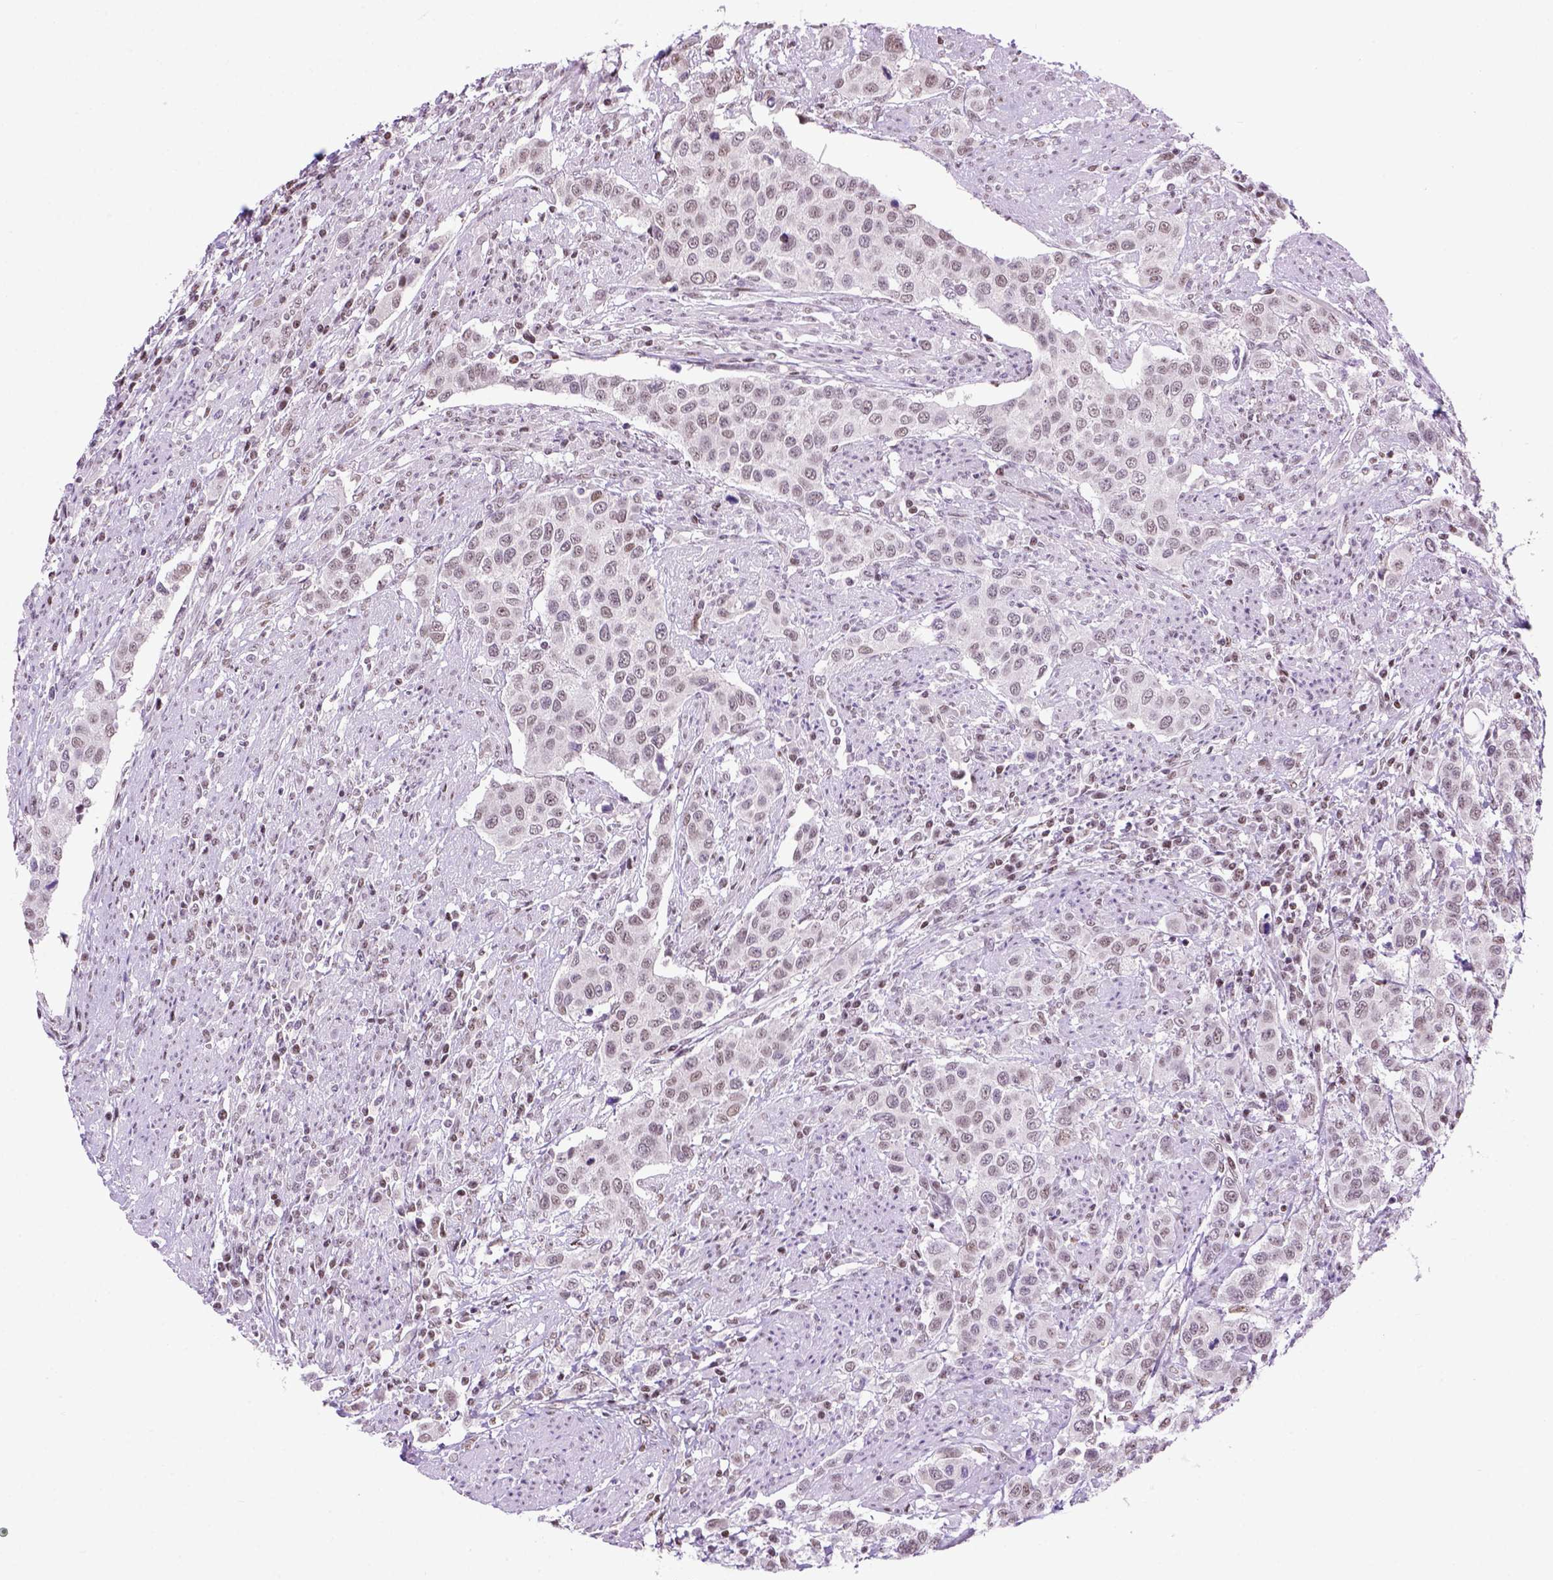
{"staining": {"intensity": "weak", "quantity": "25%-75%", "location": "nuclear"}, "tissue": "urothelial cancer", "cell_type": "Tumor cells", "image_type": "cancer", "snomed": [{"axis": "morphology", "description": "Urothelial carcinoma, High grade"}, {"axis": "topography", "description": "Urinary bladder"}], "caption": "Urothelial cancer stained for a protein shows weak nuclear positivity in tumor cells. The staining was performed using DAB, with brown indicating positive protein expression. Nuclei are stained blue with hematoxylin.", "gene": "TBPL1", "patient": {"sex": "female", "age": 58}}